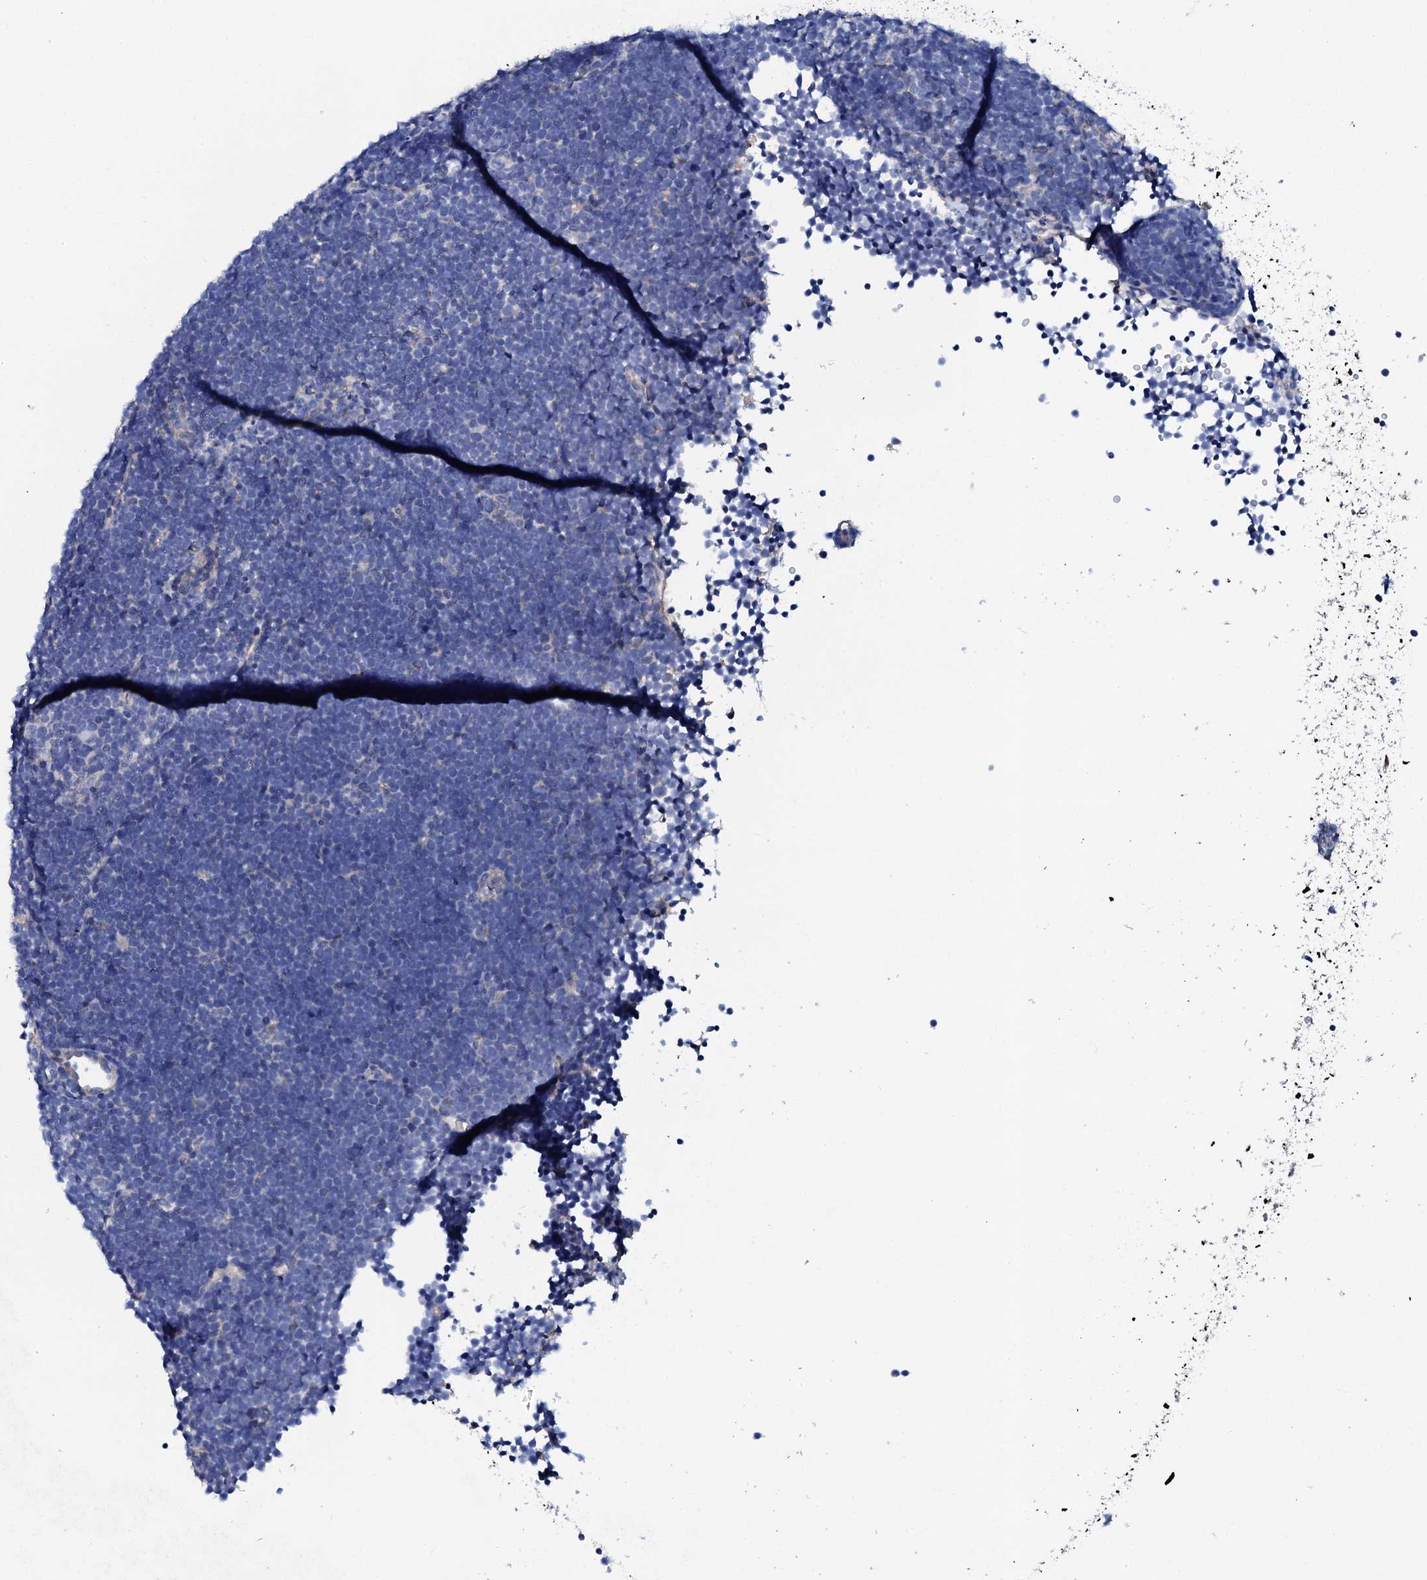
{"staining": {"intensity": "negative", "quantity": "none", "location": "none"}, "tissue": "lymphoma", "cell_type": "Tumor cells", "image_type": "cancer", "snomed": [{"axis": "morphology", "description": "Malignant lymphoma, non-Hodgkin's type, High grade"}, {"axis": "topography", "description": "Lymph node"}], "caption": "Tumor cells show no significant positivity in high-grade malignant lymphoma, non-Hodgkin's type.", "gene": "KLHL32", "patient": {"sex": "male", "age": 13}}